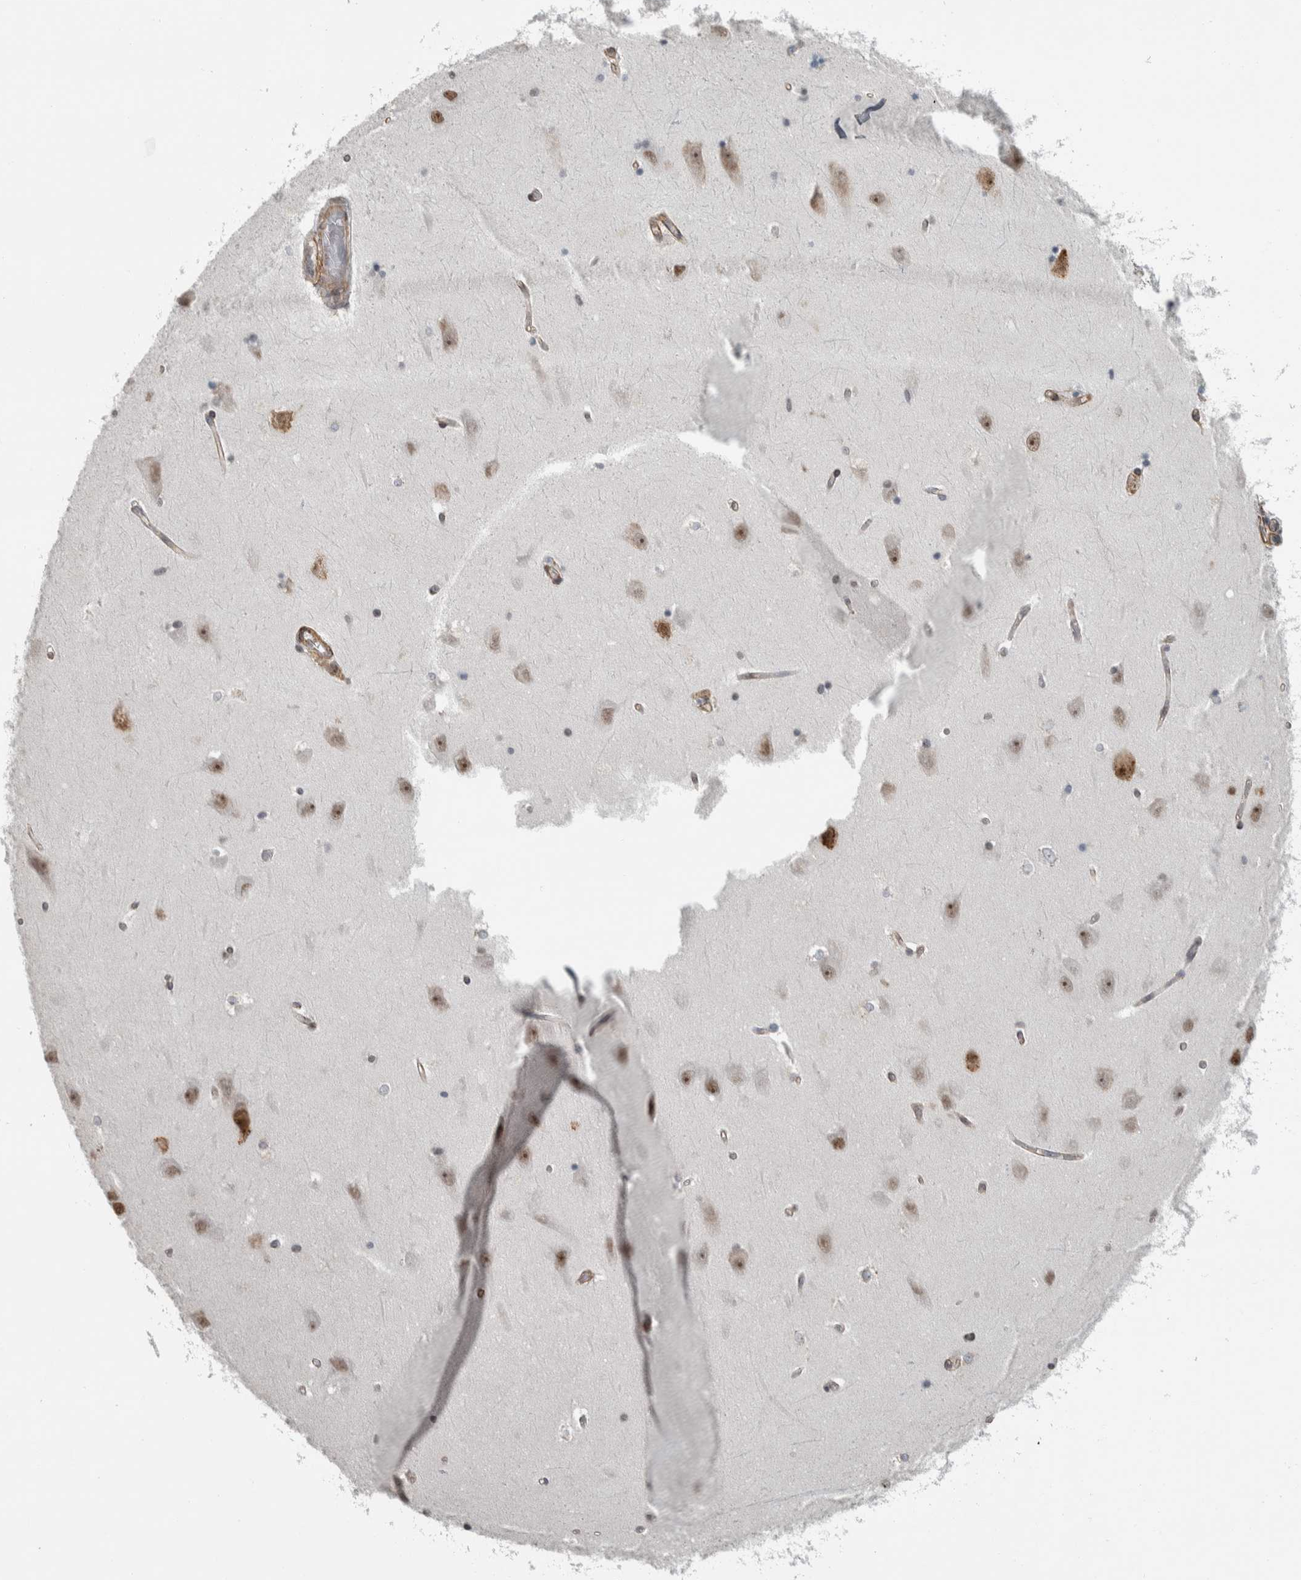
{"staining": {"intensity": "weak", "quantity": "<25%", "location": "nuclear"}, "tissue": "hippocampus", "cell_type": "Glial cells", "image_type": "normal", "snomed": [{"axis": "morphology", "description": "Normal tissue, NOS"}, {"axis": "topography", "description": "Hippocampus"}], "caption": "Protein analysis of normal hippocampus demonstrates no significant expression in glial cells.", "gene": "DDX42", "patient": {"sex": "male", "age": 45}}